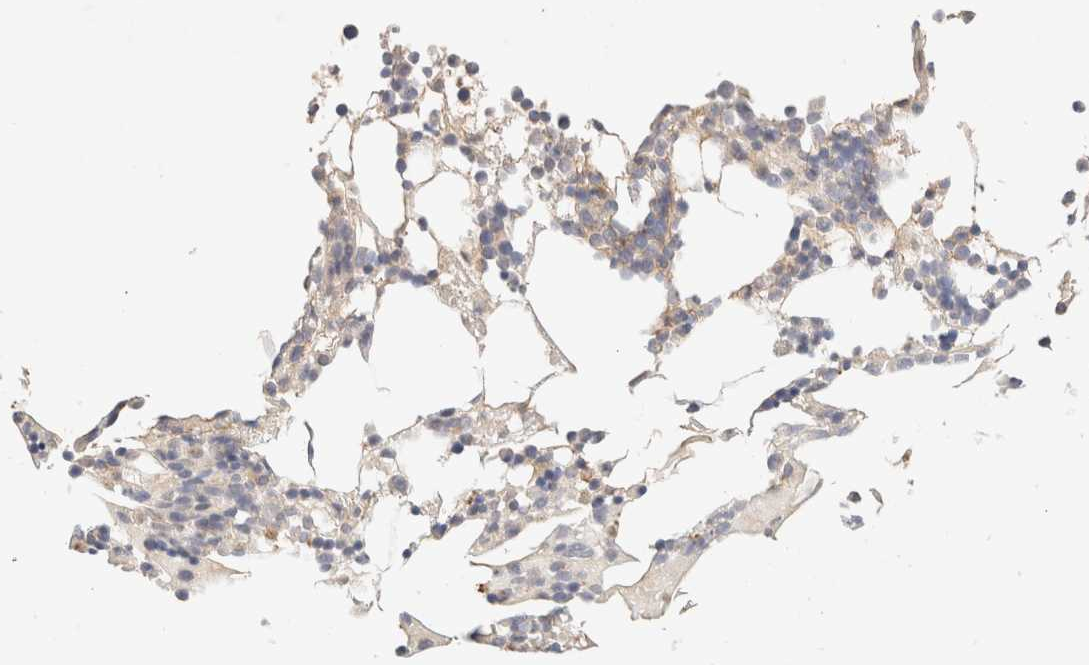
{"staining": {"intensity": "negative", "quantity": "none", "location": "none"}, "tissue": "bone marrow", "cell_type": "Hematopoietic cells", "image_type": "normal", "snomed": [{"axis": "morphology", "description": "Normal tissue, NOS"}, {"axis": "morphology", "description": "Inflammation, NOS"}, {"axis": "topography", "description": "Bone marrow"}], "caption": "This is an immunohistochemistry (IHC) photomicrograph of benign human bone marrow. There is no staining in hematopoietic cells.", "gene": "SARM1", "patient": {"sex": "male", "age": 68}}